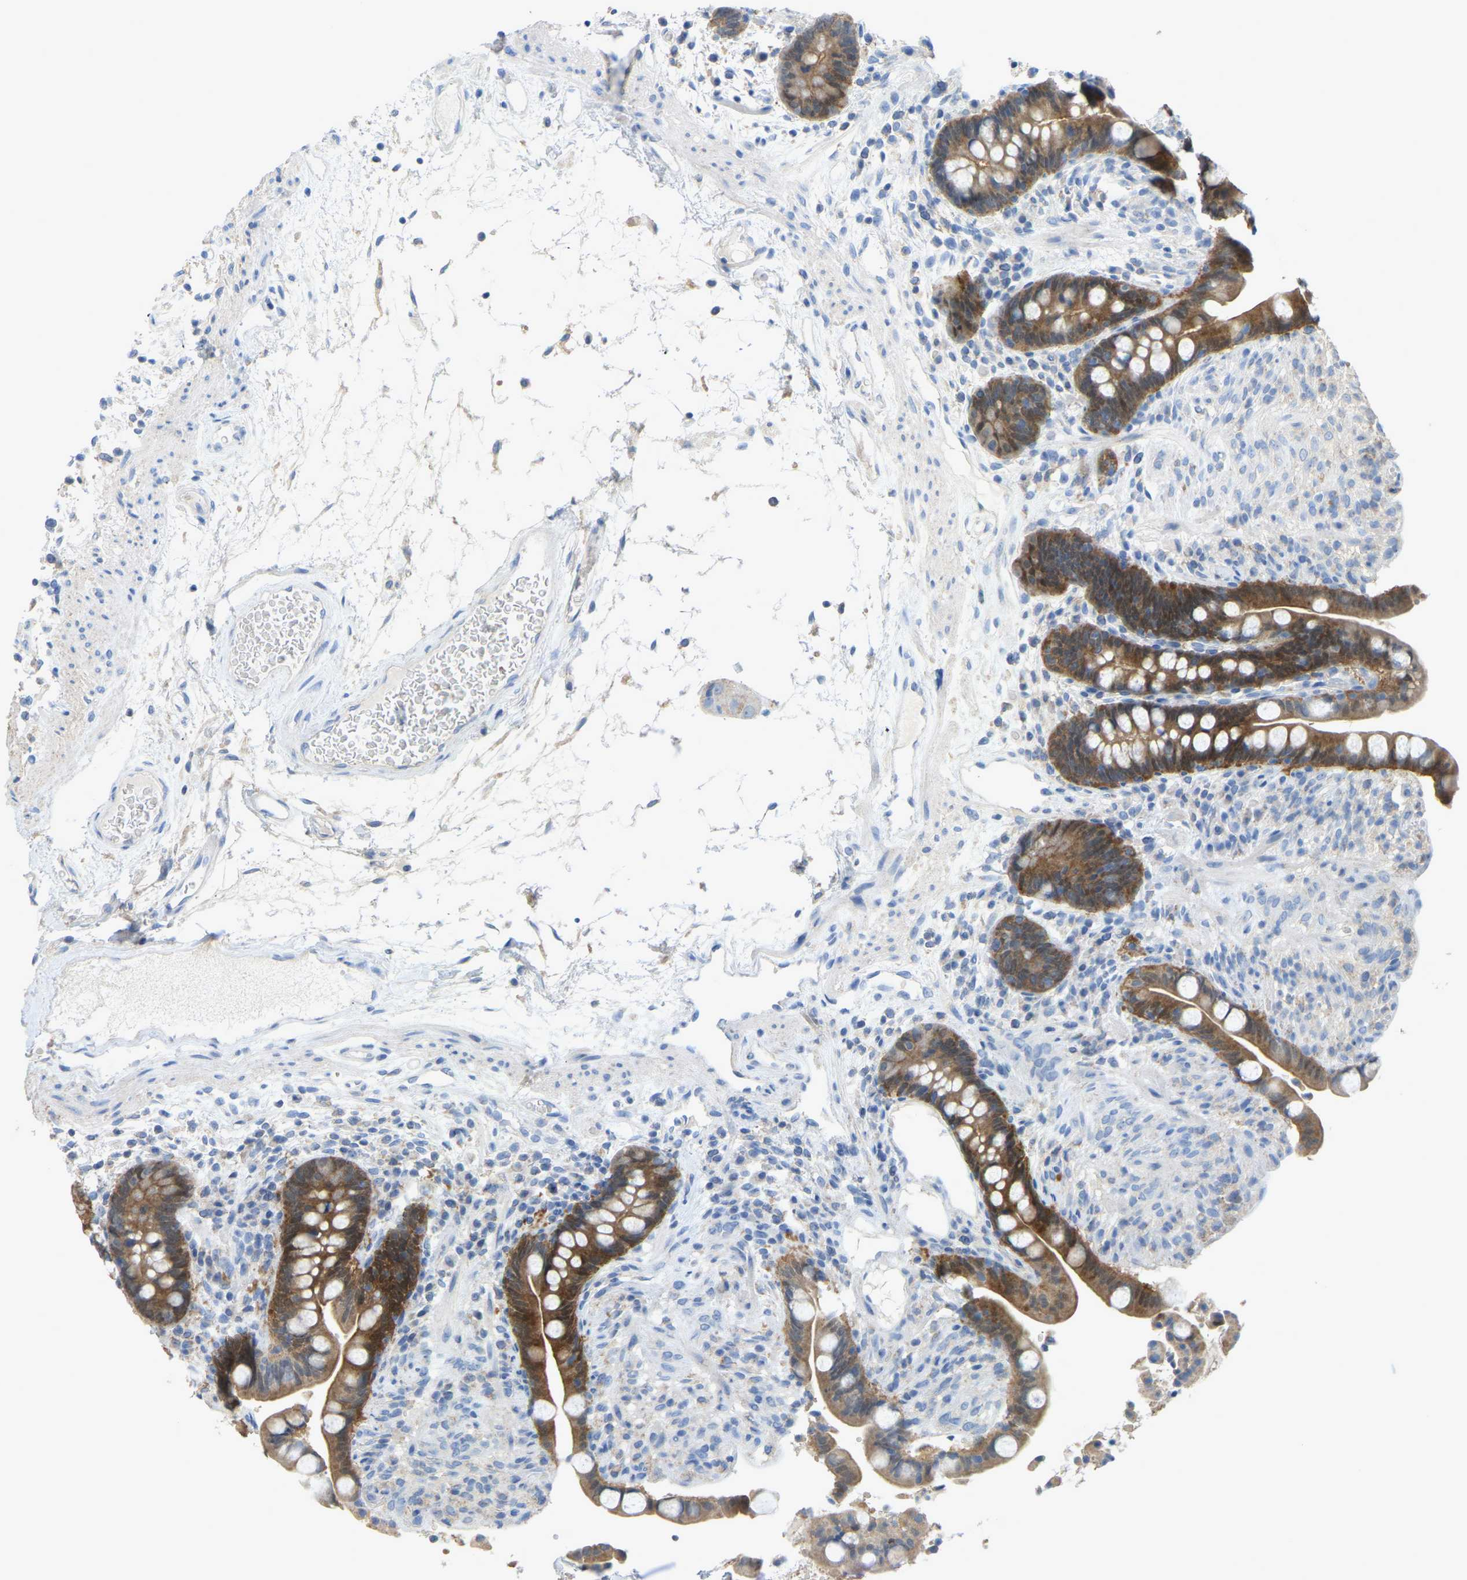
{"staining": {"intensity": "negative", "quantity": "none", "location": "none"}, "tissue": "colon", "cell_type": "Endothelial cells", "image_type": "normal", "snomed": [{"axis": "morphology", "description": "Normal tissue, NOS"}, {"axis": "topography", "description": "Colon"}], "caption": "An IHC micrograph of normal colon is shown. There is no staining in endothelial cells of colon. (Stains: DAB (3,3'-diaminobenzidine) immunohistochemistry with hematoxylin counter stain, Microscopy: brightfield microscopy at high magnification).", "gene": "SERPINB5", "patient": {"sex": "male", "age": 73}}